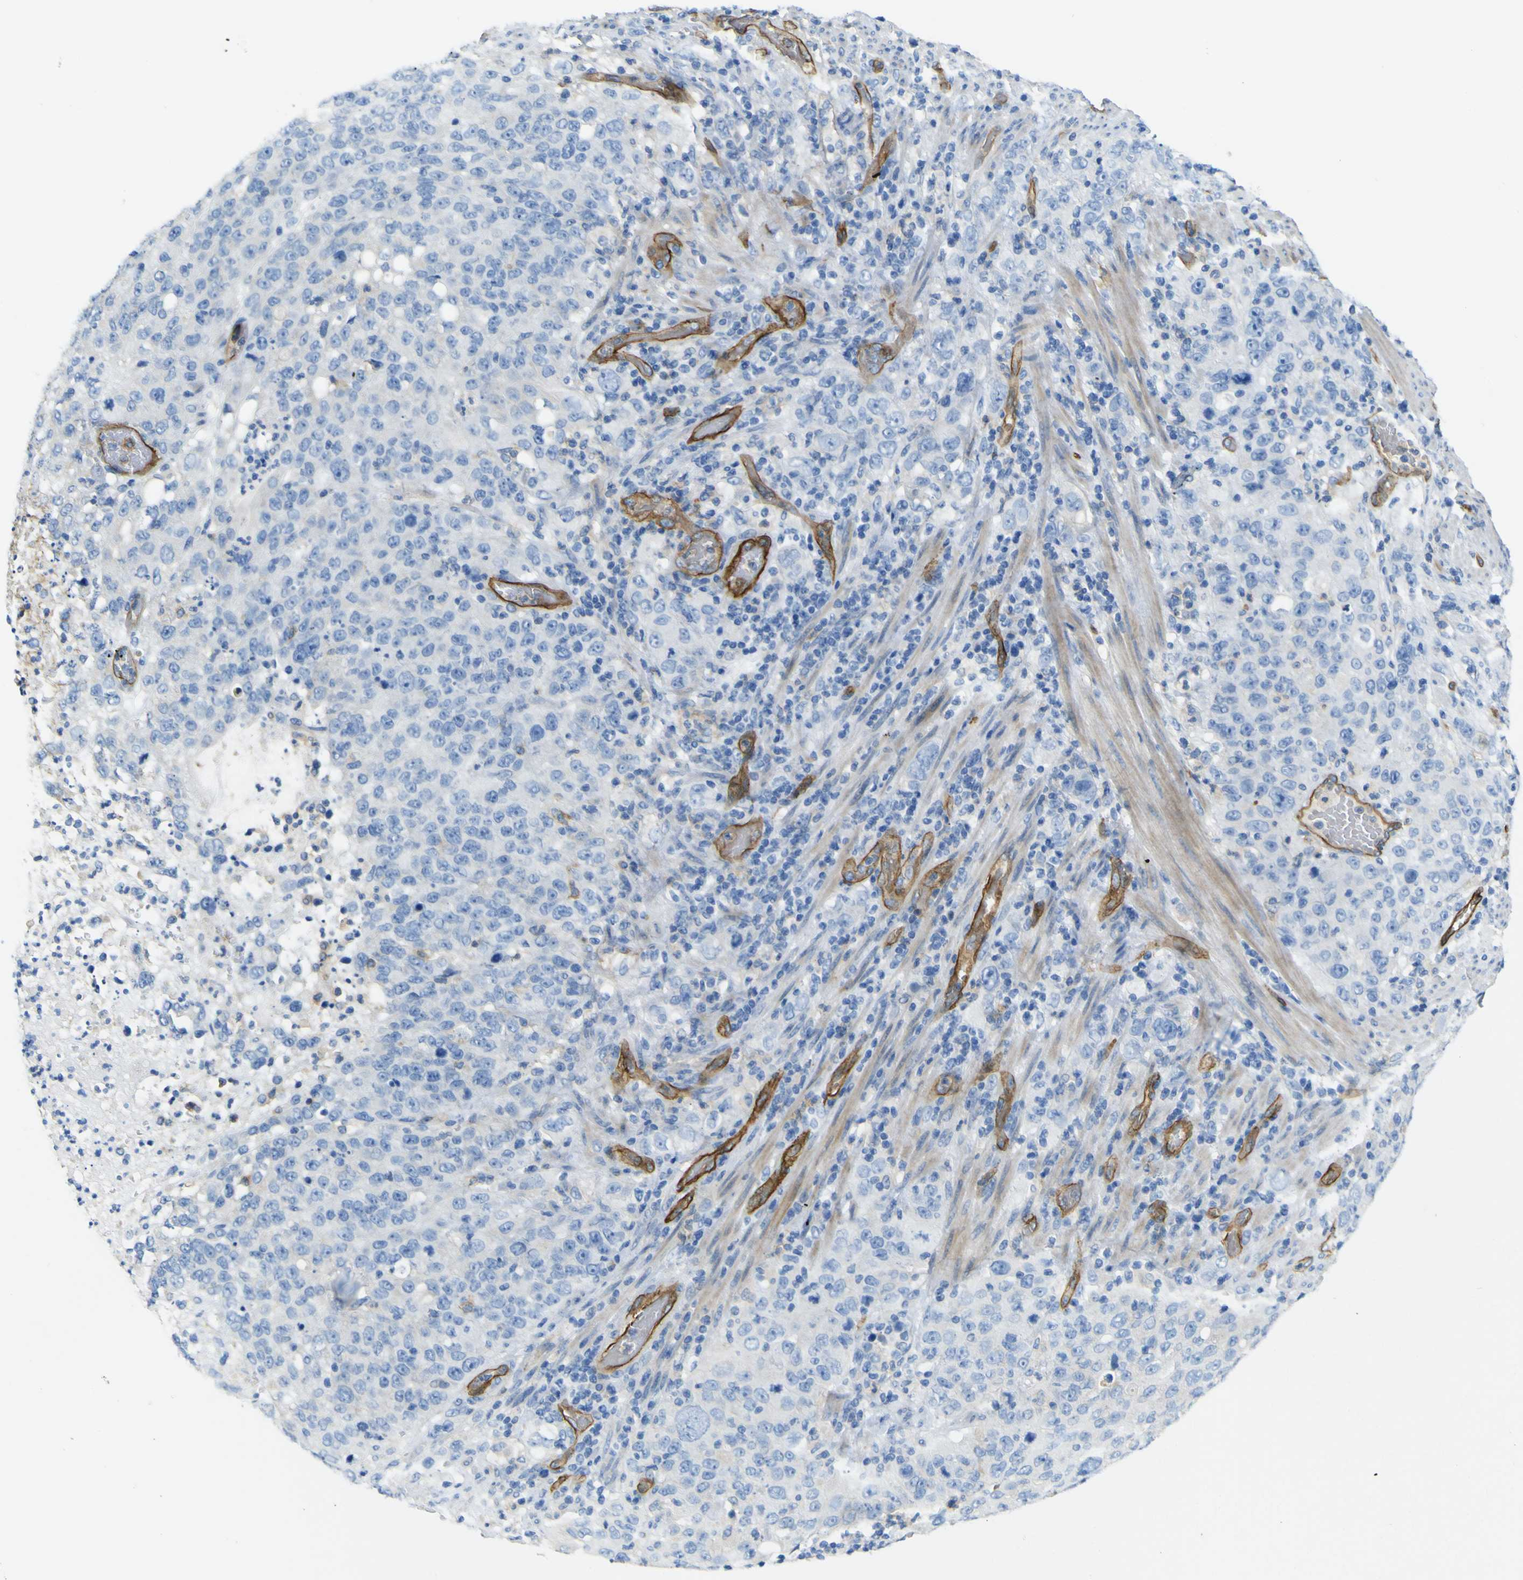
{"staining": {"intensity": "negative", "quantity": "none", "location": "none"}, "tissue": "stomach cancer", "cell_type": "Tumor cells", "image_type": "cancer", "snomed": [{"axis": "morphology", "description": "Normal tissue, NOS"}, {"axis": "morphology", "description": "Adenocarcinoma, NOS"}, {"axis": "topography", "description": "Stomach"}], "caption": "A high-resolution micrograph shows immunohistochemistry staining of stomach cancer, which exhibits no significant staining in tumor cells. (Brightfield microscopy of DAB (3,3'-diaminobenzidine) immunohistochemistry at high magnification).", "gene": "CD93", "patient": {"sex": "male", "age": 48}}